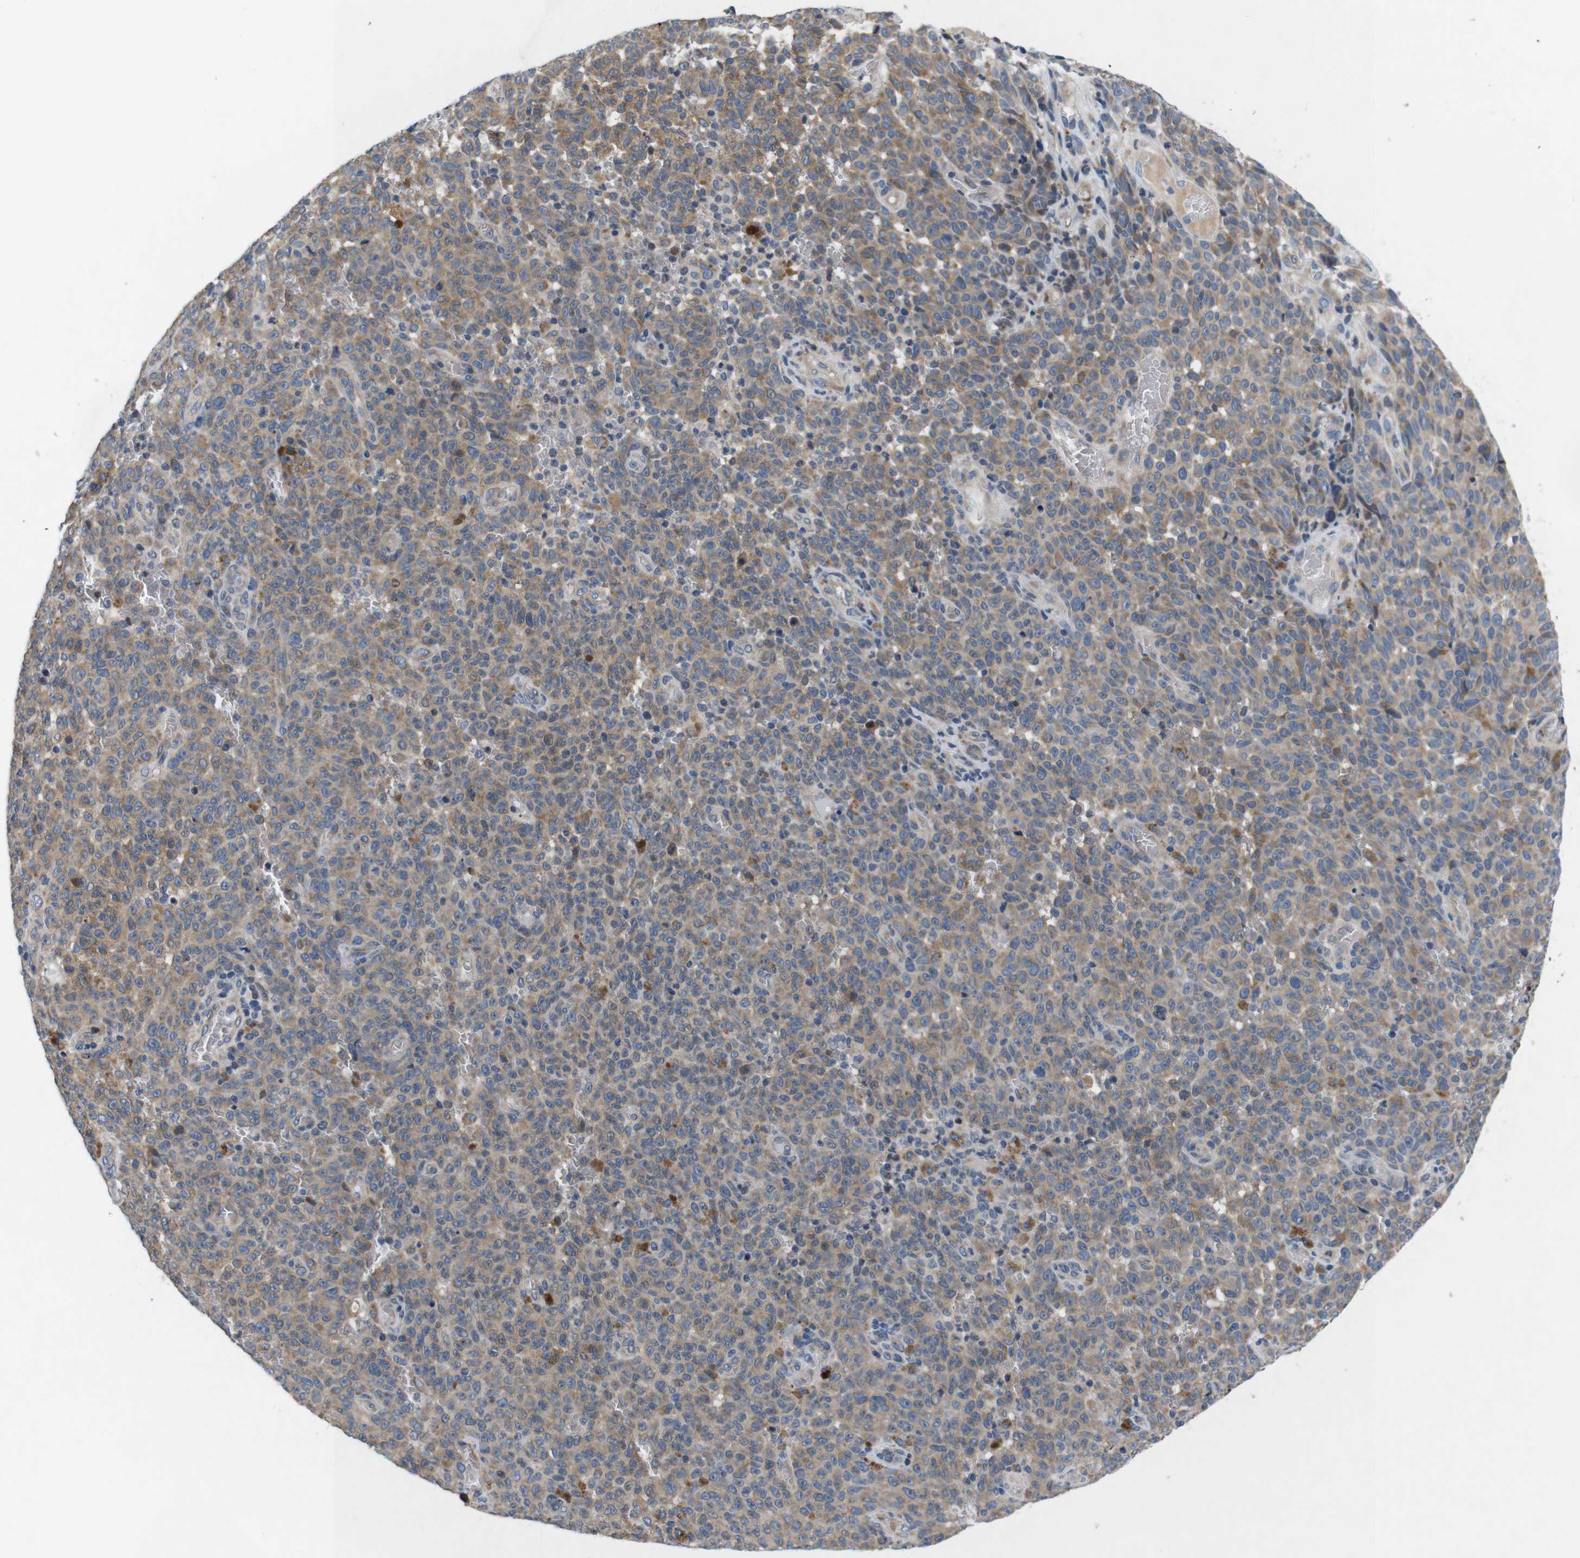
{"staining": {"intensity": "moderate", "quantity": ">75%", "location": "cytoplasmic/membranous"}, "tissue": "melanoma", "cell_type": "Tumor cells", "image_type": "cancer", "snomed": [{"axis": "morphology", "description": "Malignant melanoma, NOS"}, {"axis": "topography", "description": "Skin"}], "caption": "An IHC micrograph of tumor tissue is shown. Protein staining in brown highlights moderate cytoplasmic/membranous positivity in melanoma within tumor cells. The protein is shown in brown color, while the nuclei are stained blue.", "gene": "JAK1", "patient": {"sex": "female", "age": 82}}